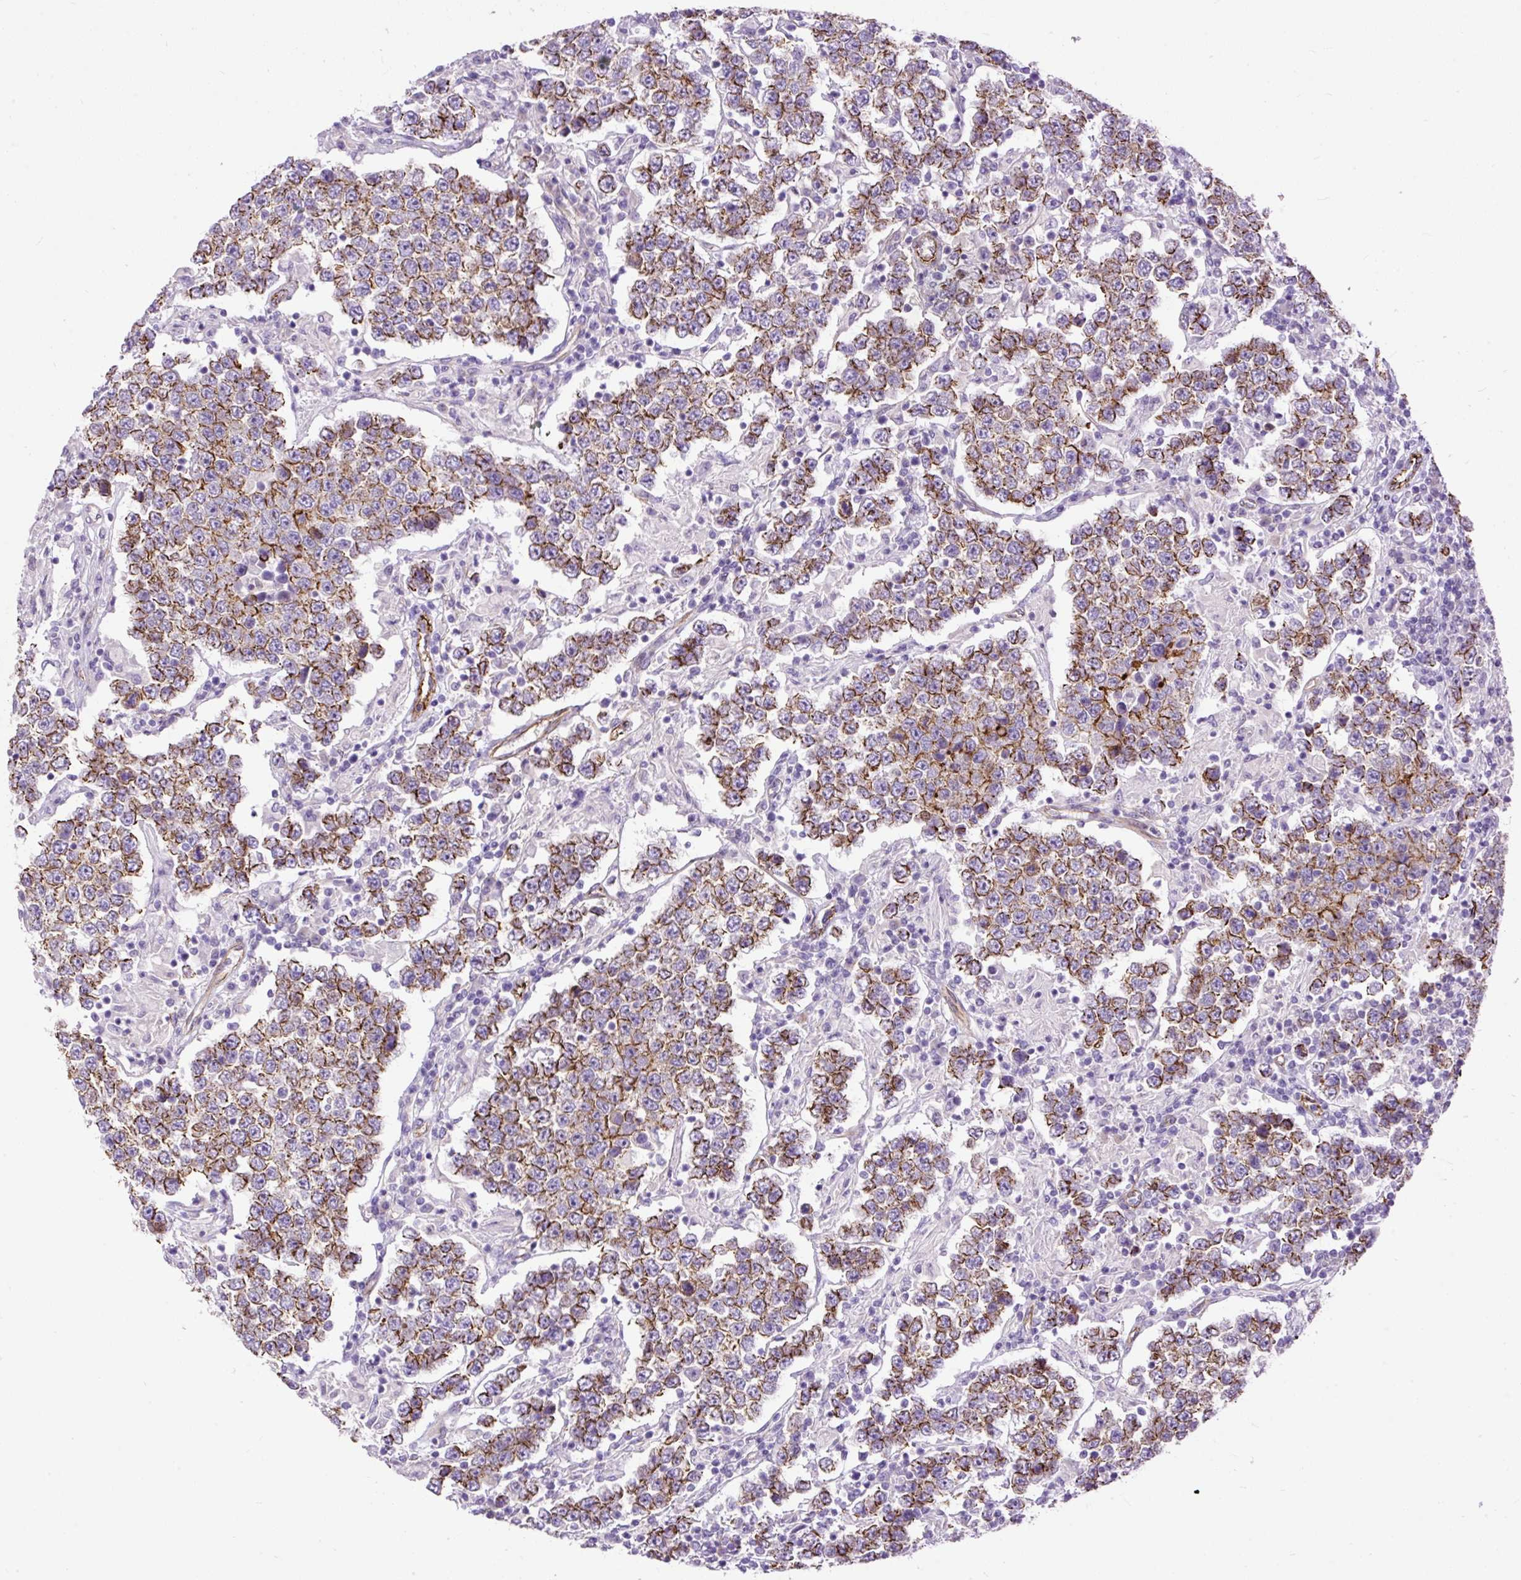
{"staining": {"intensity": "strong", "quantity": "25%-75%", "location": "cytoplasmic/membranous"}, "tissue": "testis cancer", "cell_type": "Tumor cells", "image_type": "cancer", "snomed": [{"axis": "morphology", "description": "Normal tissue, NOS"}, {"axis": "morphology", "description": "Urothelial carcinoma, High grade"}, {"axis": "morphology", "description": "Seminoma, NOS"}, {"axis": "morphology", "description": "Carcinoma, Embryonal, NOS"}, {"axis": "topography", "description": "Urinary bladder"}, {"axis": "topography", "description": "Testis"}], "caption": "Immunohistochemical staining of human urothelial carcinoma (high-grade) (testis) exhibits high levels of strong cytoplasmic/membranous staining in about 25%-75% of tumor cells. (Stains: DAB (3,3'-diaminobenzidine) in brown, nuclei in blue, Microscopy: brightfield microscopy at high magnification).", "gene": "MAGEB16", "patient": {"sex": "male", "age": 41}}